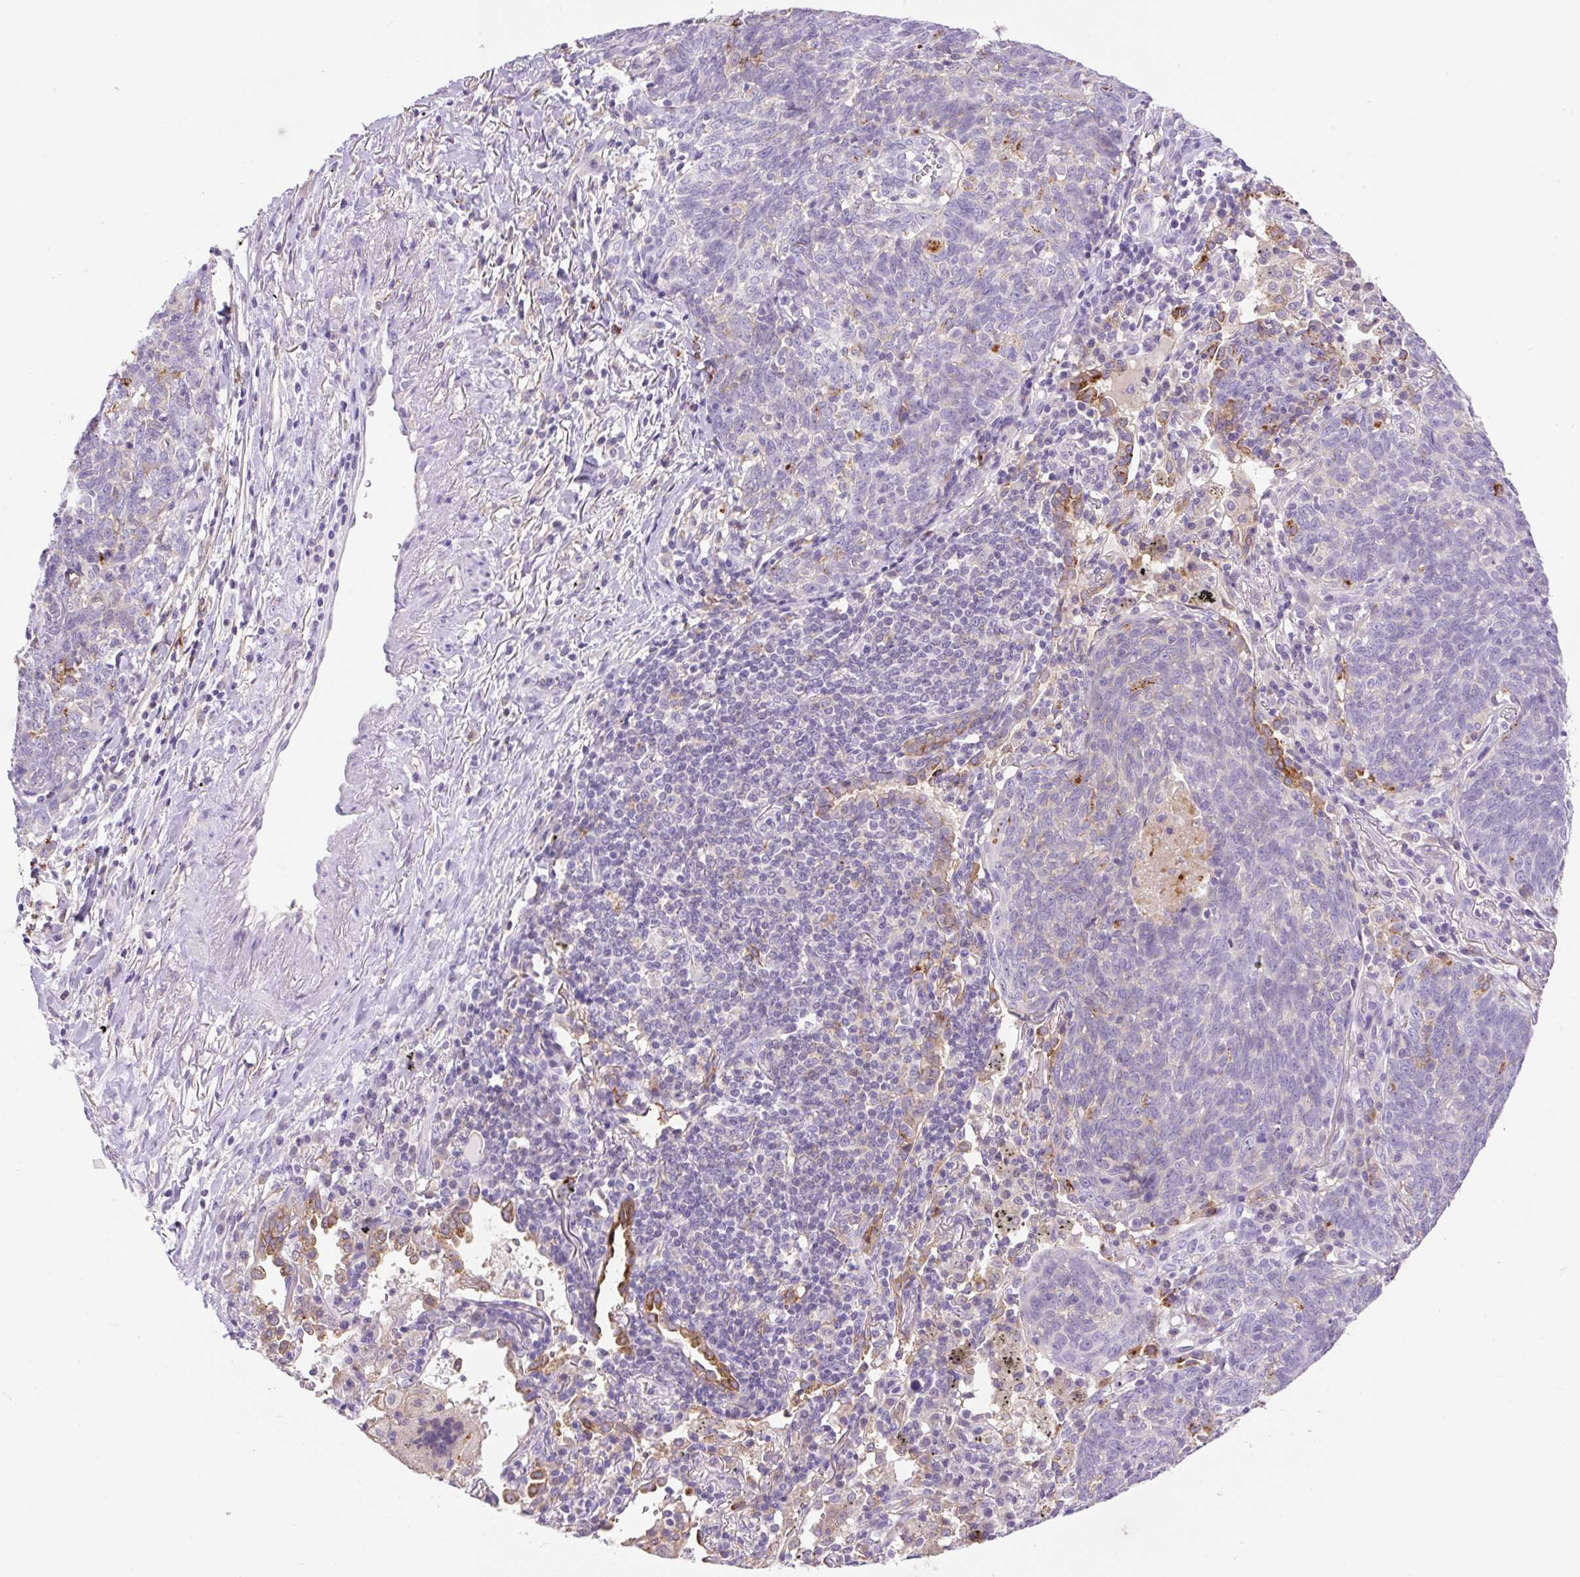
{"staining": {"intensity": "negative", "quantity": "none", "location": "none"}, "tissue": "lung cancer", "cell_type": "Tumor cells", "image_type": "cancer", "snomed": [{"axis": "morphology", "description": "Squamous cell carcinoma, NOS"}, {"axis": "topography", "description": "Lung"}], "caption": "Tumor cells are negative for brown protein staining in lung squamous cell carcinoma.", "gene": "TDRD15", "patient": {"sex": "female", "age": 72}}